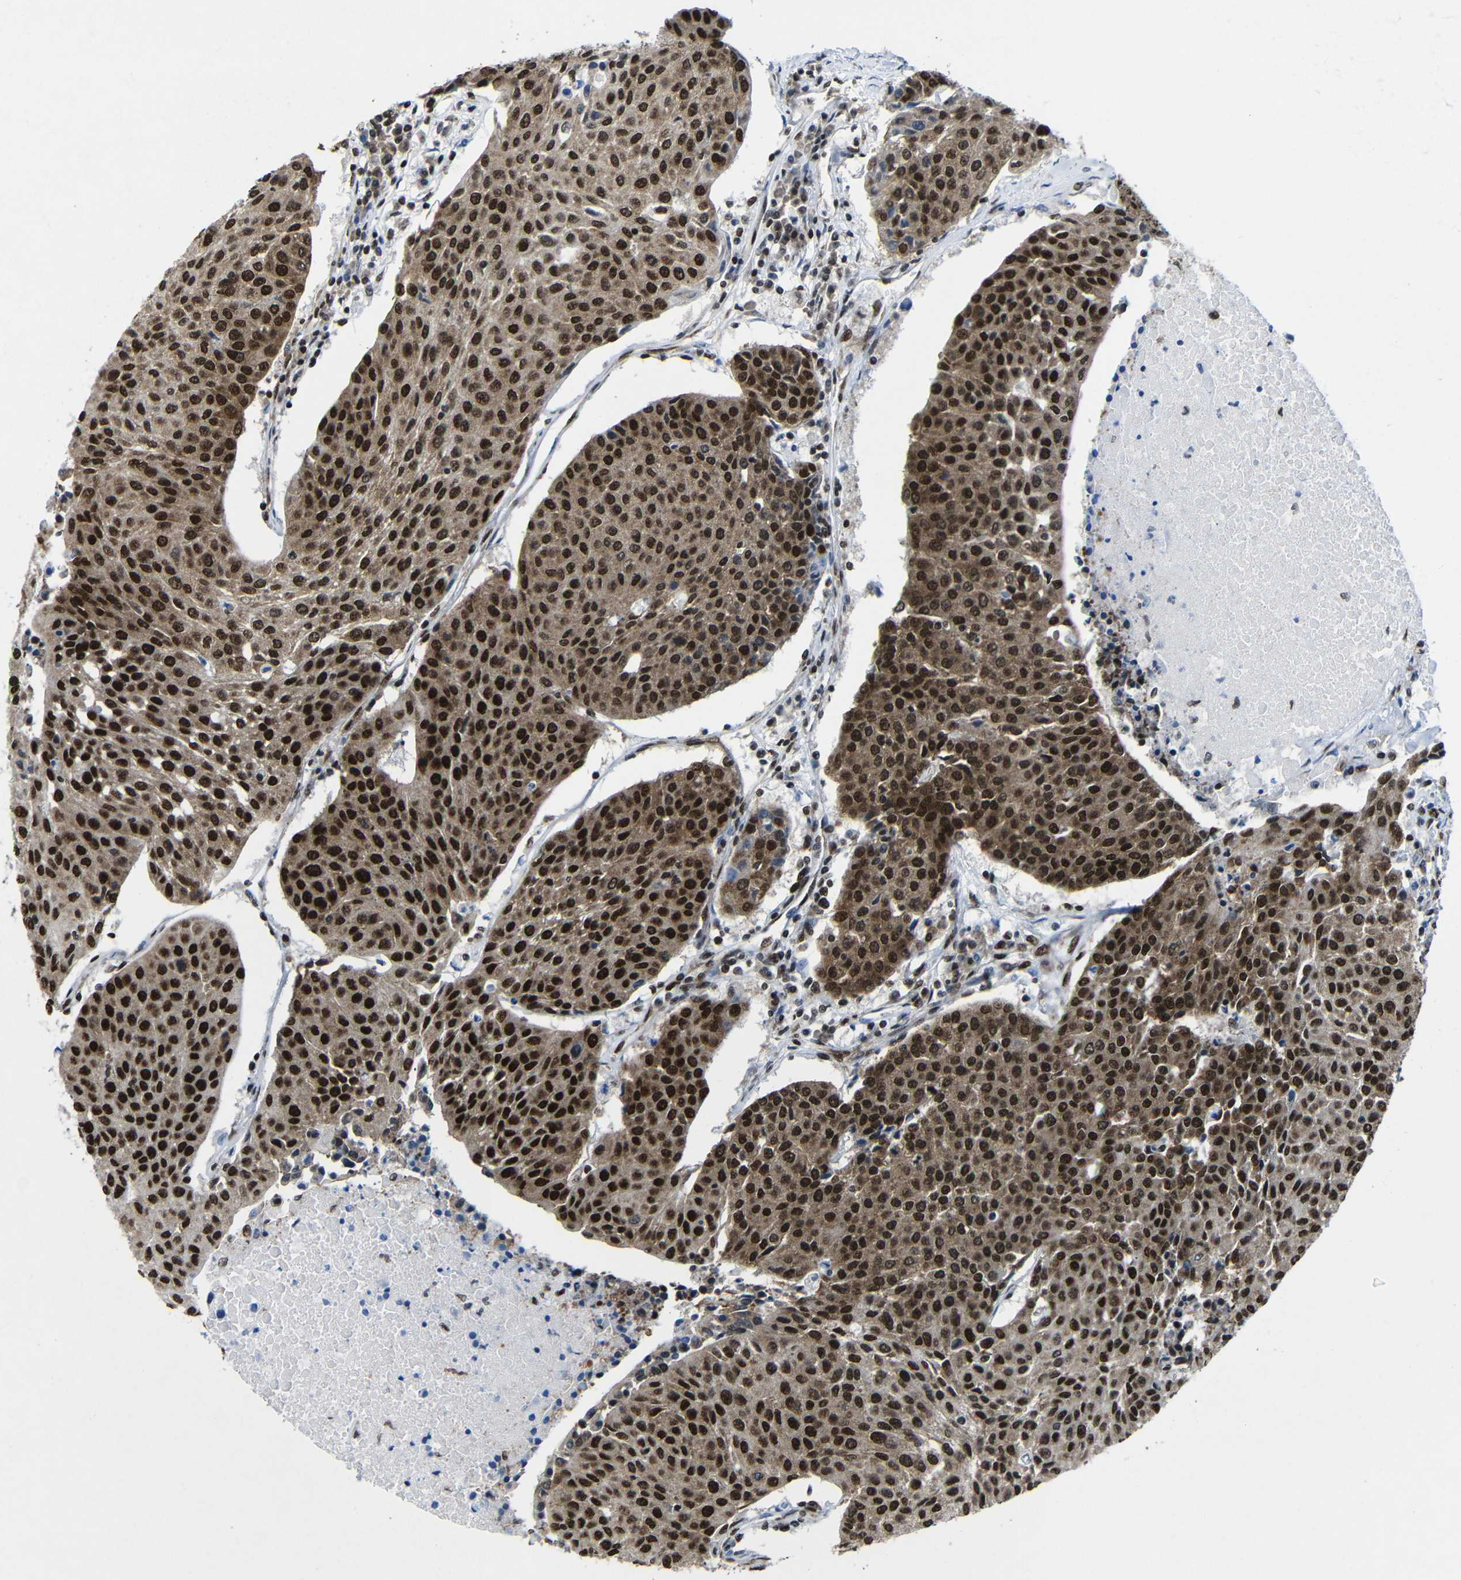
{"staining": {"intensity": "strong", "quantity": ">75%", "location": "cytoplasmic/membranous,nuclear"}, "tissue": "urothelial cancer", "cell_type": "Tumor cells", "image_type": "cancer", "snomed": [{"axis": "morphology", "description": "Urothelial carcinoma, High grade"}, {"axis": "topography", "description": "Urinary bladder"}], "caption": "IHC (DAB (3,3'-diaminobenzidine)) staining of human urothelial cancer shows strong cytoplasmic/membranous and nuclear protein positivity in approximately >75% of tumor cells. Using DAB (brown) and hematoxylin (blue) stains, captured at high magnification using brightfield microscopy.", "gene": "PTBP1", "patient": {"sex": "female", "age": 85}}